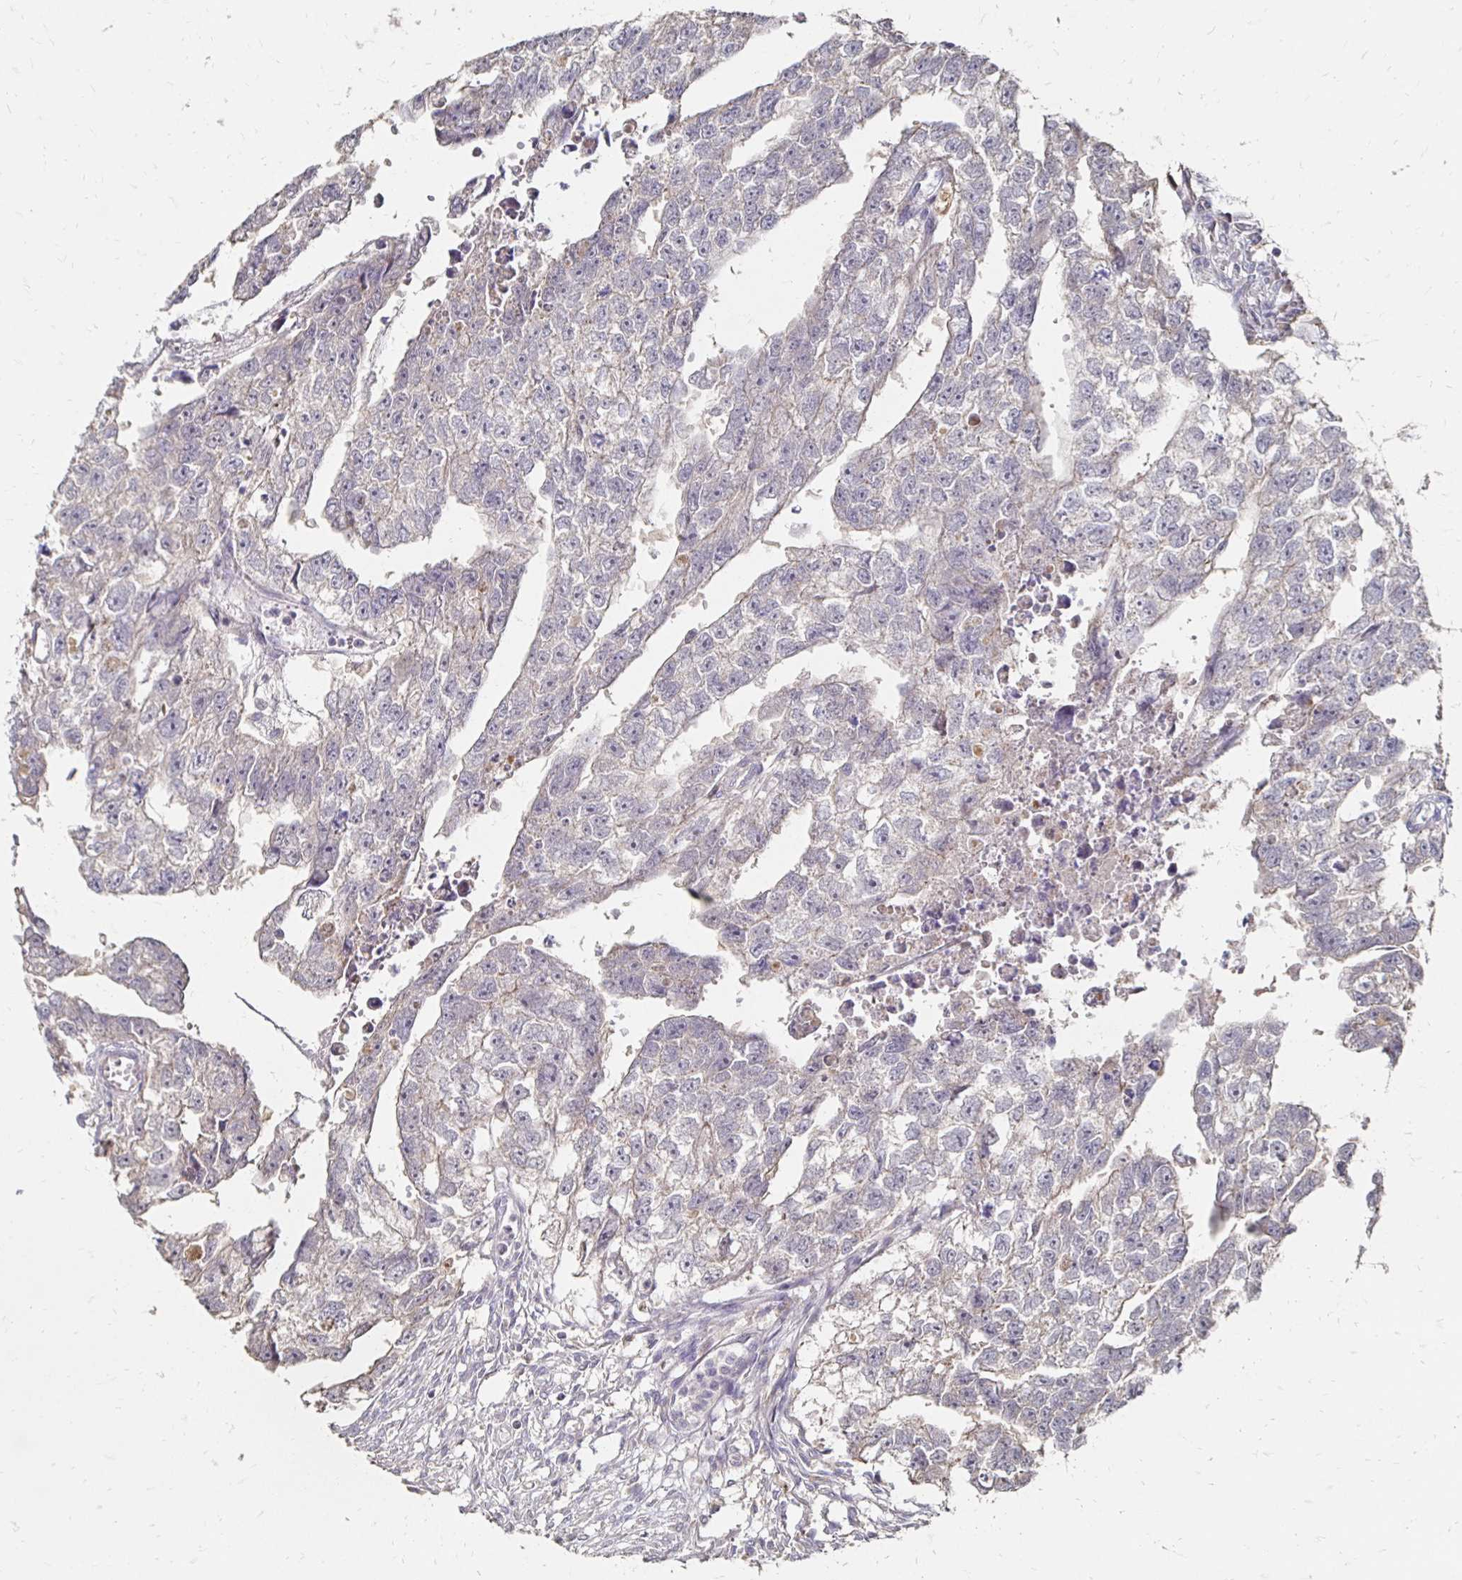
{"staining": {"intensity": "negative", "quantity": "none", "location": "none"}, "tissue": "testis cancer", "cell_type": "Tumor cells", "image_type": "cancer", "snomed": [{"axis": "morphology", "description": "Carcinoma, Embryonal, NOS"}, {"axis": "morphology", "description": "Teratoma, malignant, NOS"}, {"axis": "topography", "description": "Testis"}], "caption": "Tumor cells are negative for protein expression in human testis cancer (teratoma (malignant)). Nuclei are stained in blue.", "gene": "ZNF727", "patient": {"sex": "male", "age": 44}}